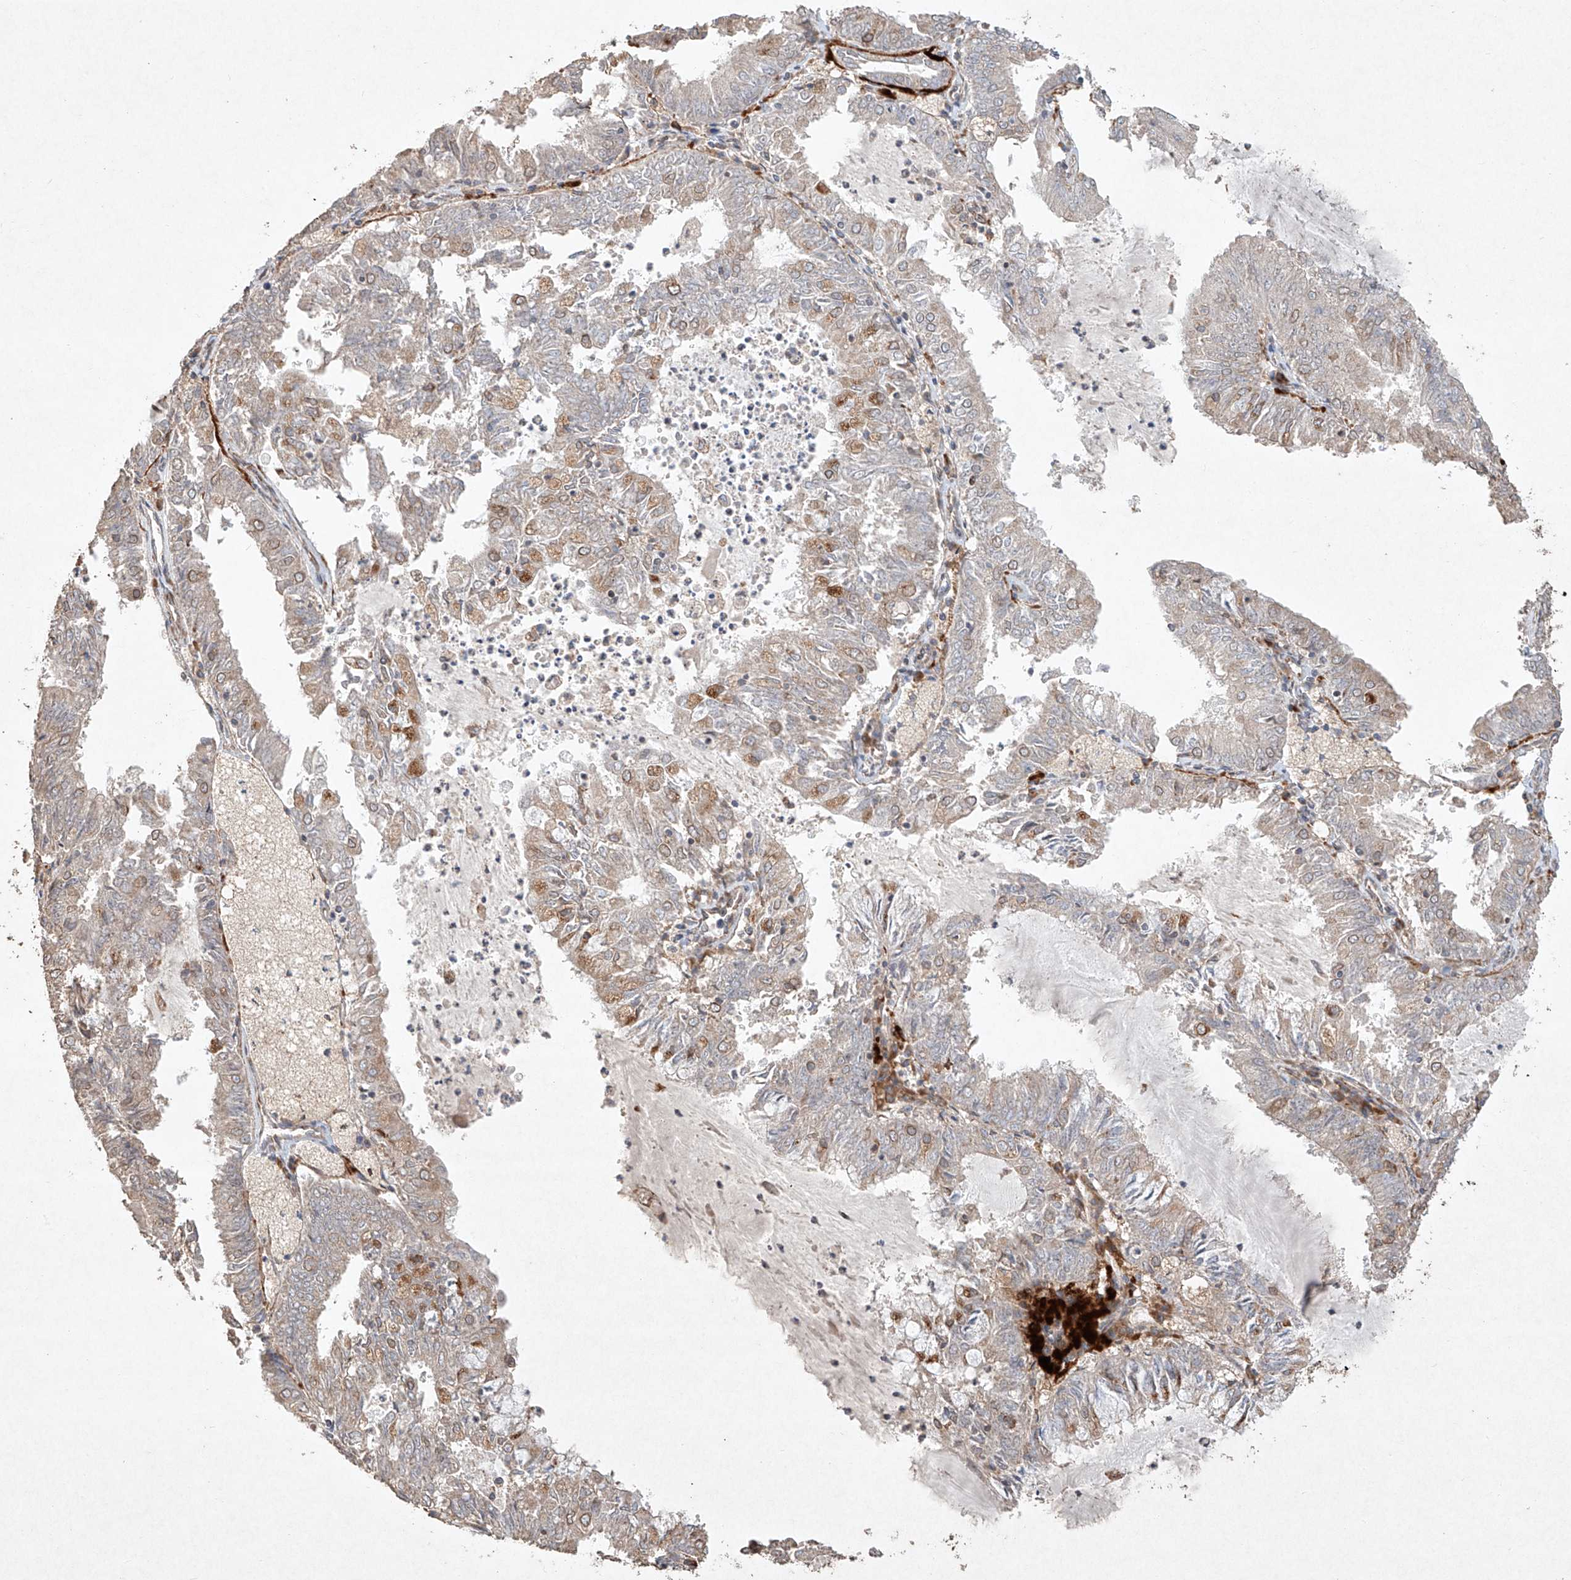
{"staining": {"intensity": "moderate", "quantity": "<25%", "location": "cytoplasmic/membranous"}, "tissue": "endometrial cancer", "cell_type": "Tumor cells", "image_type": "cancer", "snomed": [{"axis": "morphology", "description": "Adenocarcinoma, NOS"}, {"axis": "topography", "description": "Endometrium"}], "caption": "Endometrial cancer (adenocarcinoma) stained with a brown dye reveals moderate cytoplasmic/membranous positive positivity in about <25% of tumor cells.", "gene": "SEMA3B", "patient": {"sex": "female", "age": 57}}